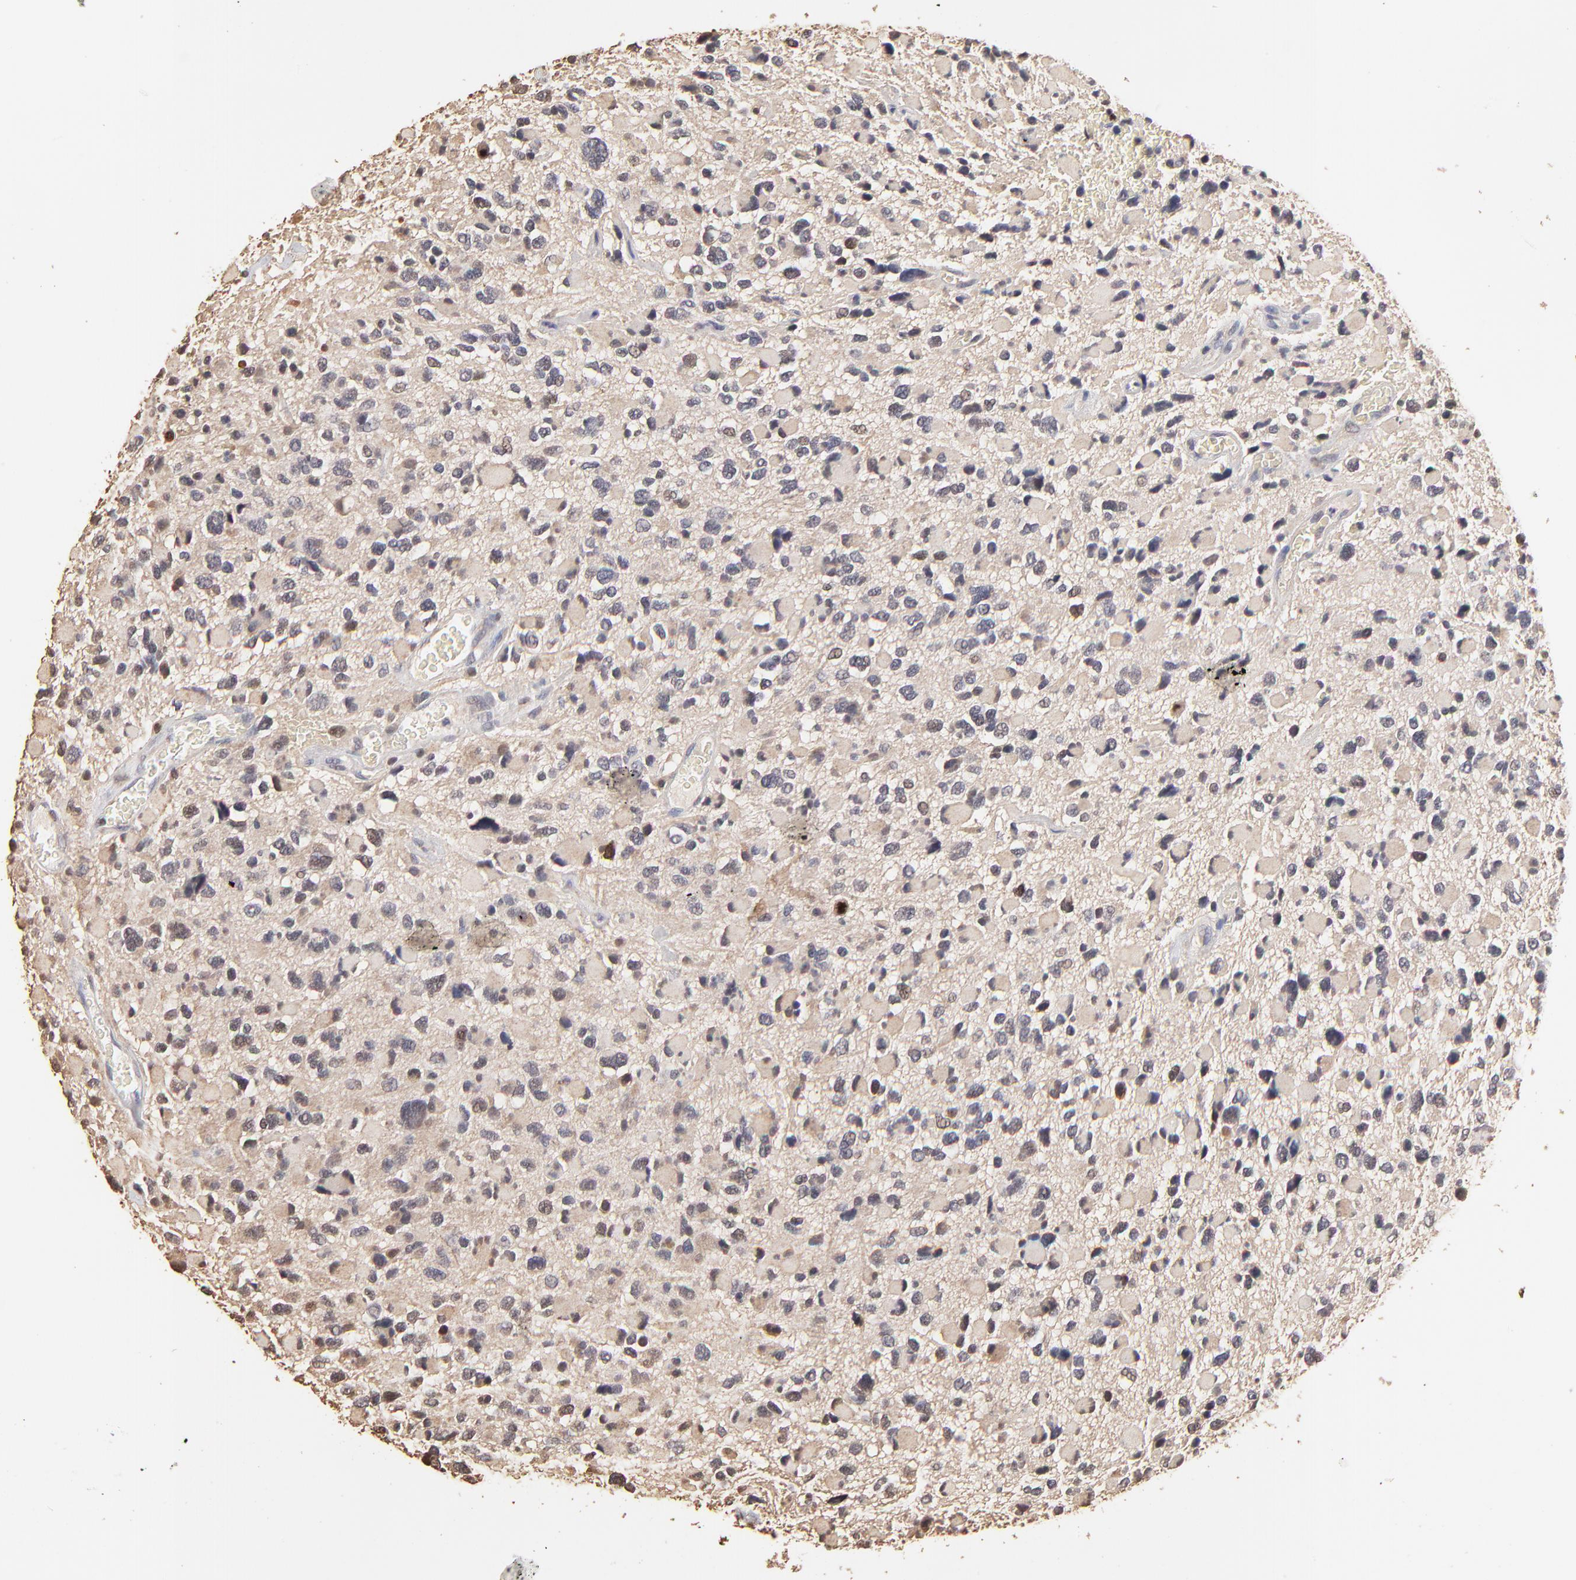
{"staining": {"intensity": "weak", "quantity": "<25%", "location": "nuclear"}, "tissue": "glioma", "cell_type": "Tumor cells", "image_type": "cancer", "snomed": [{"axis": "morphology", "description": "Glioma, malignant, High grade"}, {"axis": "topography", "description": "Brain"}], "caption": "The IHC image has no significant staining in tumor cells of high-grade glioma (malignant) tissue. (Brightfield microscopy of DAB (3,3'-diaminobenzidine) immunohistochemistry at high magnification).", "gene": "BIRC5", "patient": {"sex": "female", "age": 37}}